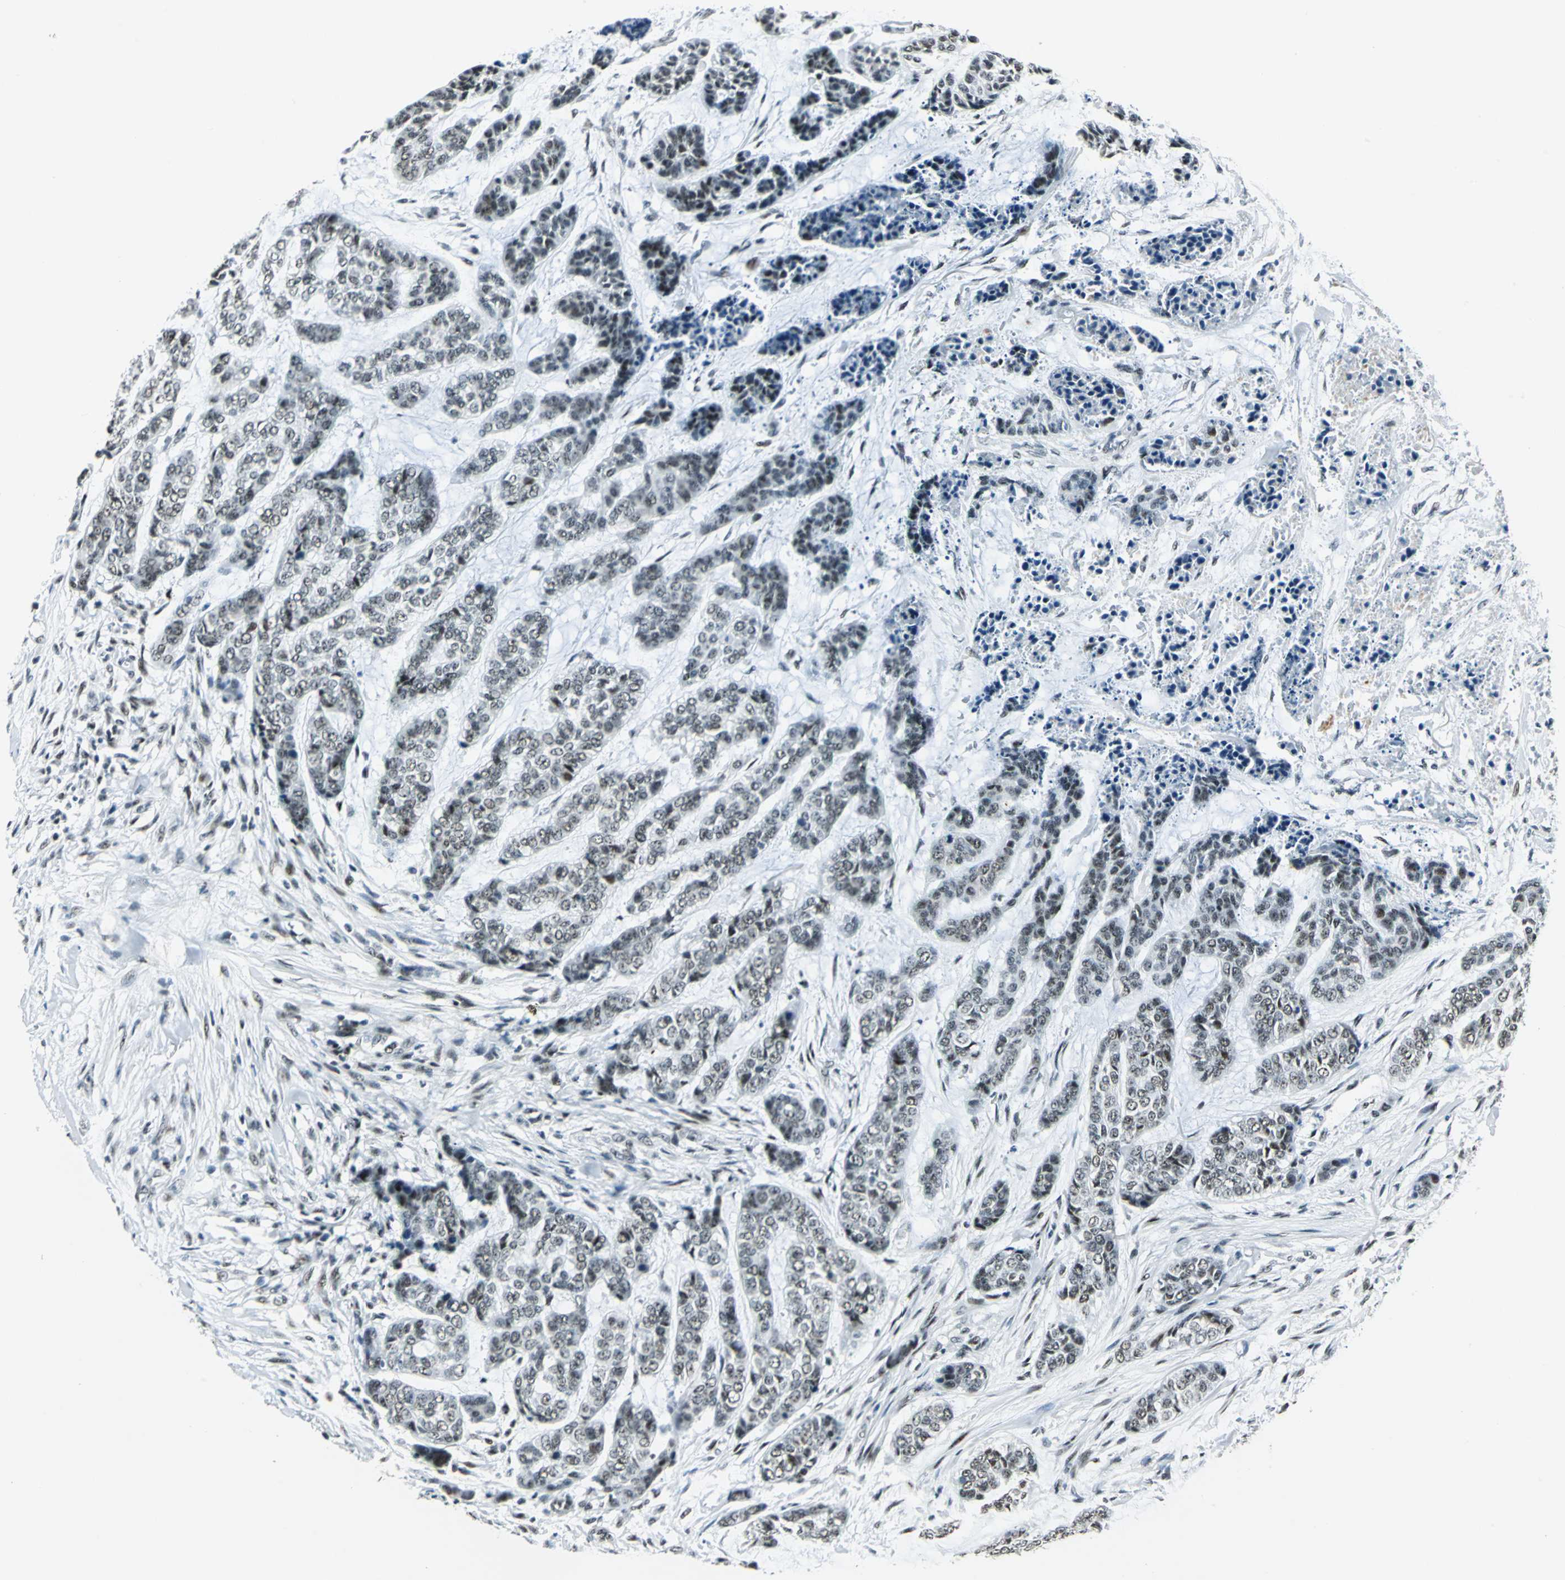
{"staining": {"intensity": "moderate", "quantity": "25%-75%", "location": "nuclear"}, "tissue": "skin cancer", "cell_type": "Tumor cells", "image_type": "cancer", "snomed": [{"axis": "morphology", "description": "Basal cell carcinoma"}, {"axis": "topography", "description": "Skin"}], "caption": "High-power microscopy captured an immunohistochemistry histopathology image of skin basal cell carcinoma, revealing moderate nuclear expression in approximately 25%-75% of tumor cells.", "gene": "KAT6B", "patient": {"sex": "female", "age": 64}}